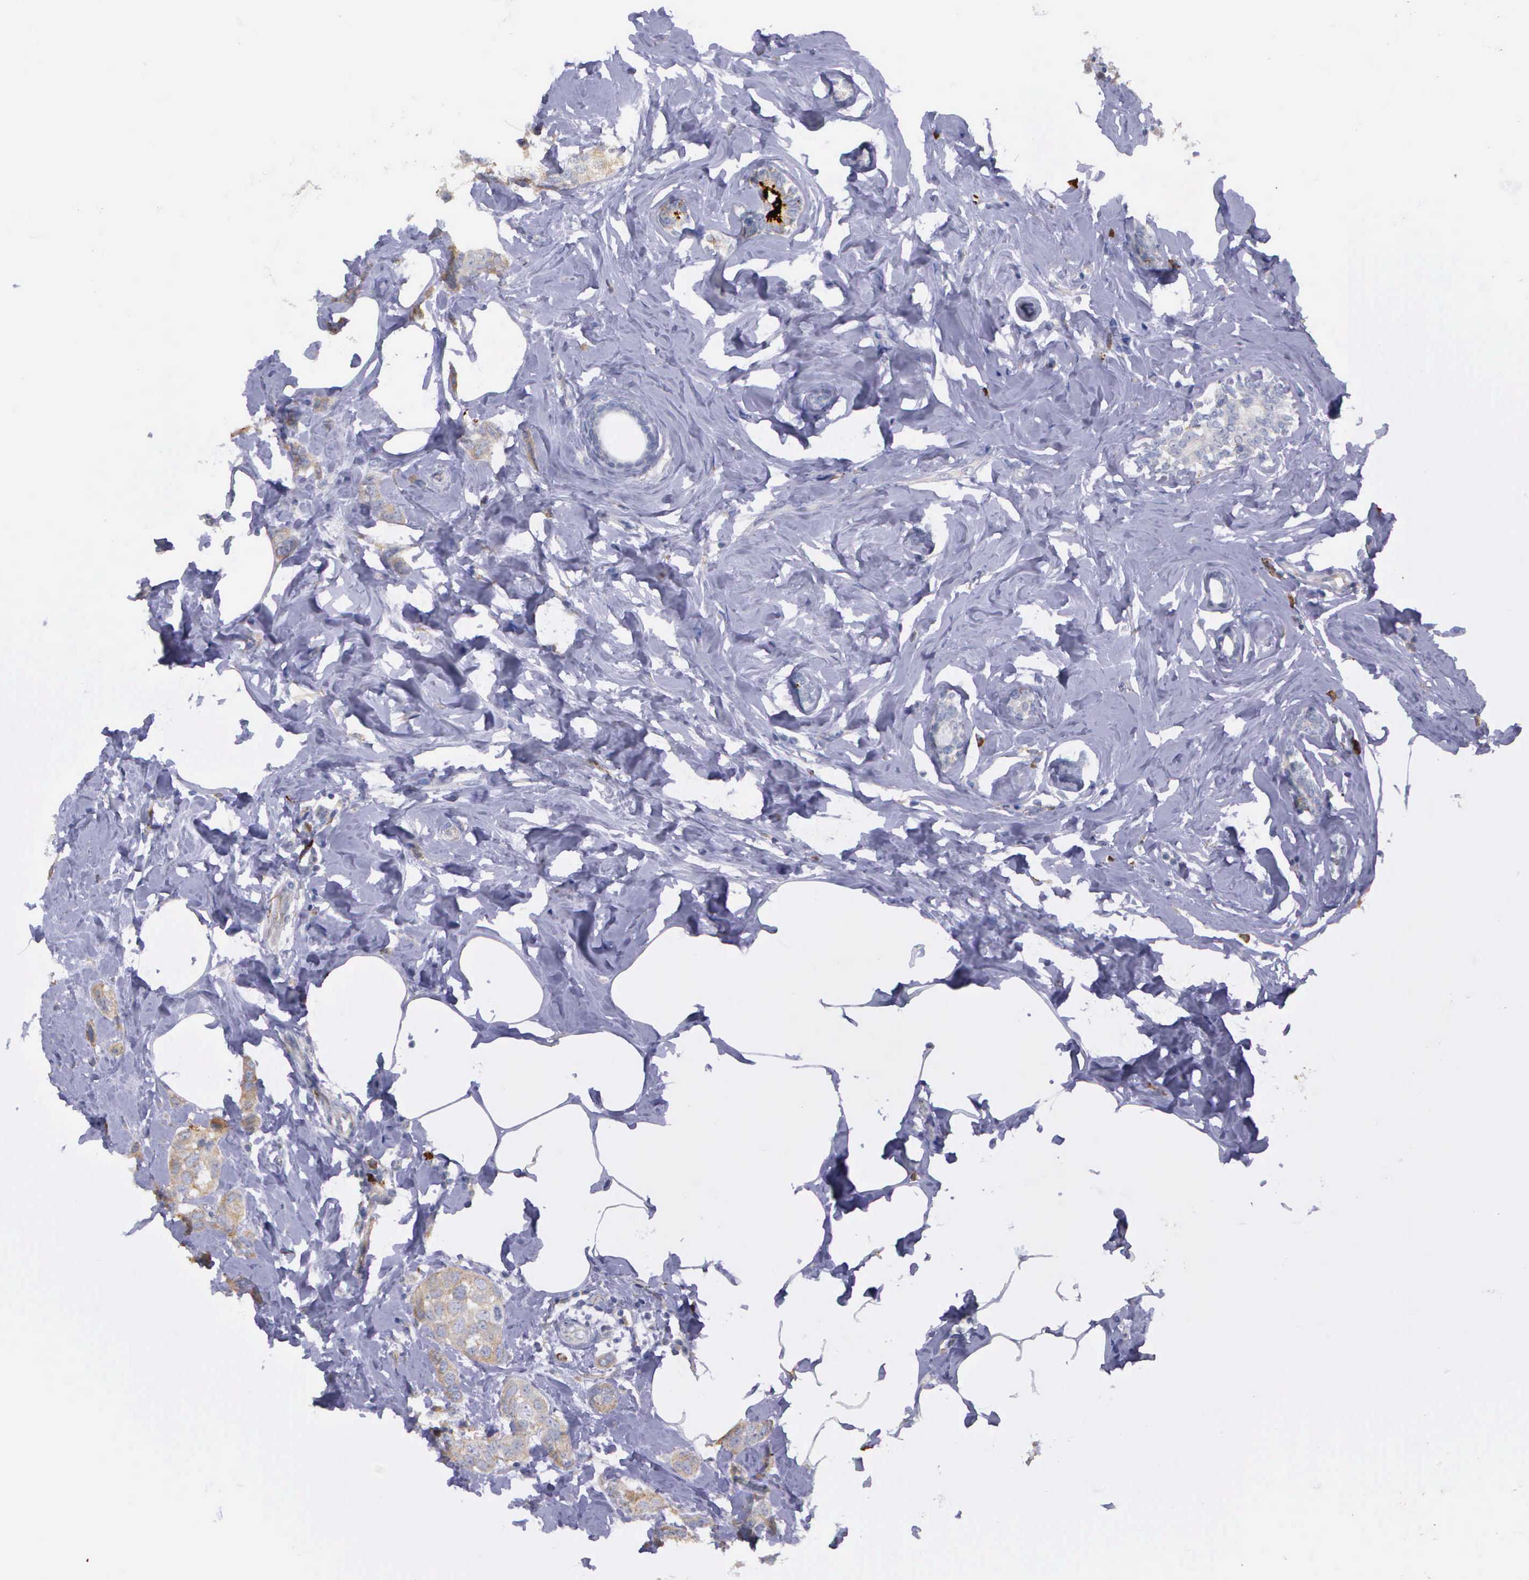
{"staining": {"intensity": "weak", "quantity": ">75%", "location": "cytoplasmic/membranous"}, "tissue": "breast cancer", "cell_type": "Tumor cells", "image_type": "cancer", "snomed": [{"axis": "morphology", "description": "Normal tissue, NOS"}, {"axis": "morphology", "description": "Duct carcinoma"}, {"axis": "topography", "description": "Breast"}], "caption": "Human breast cancer stained with a protein marker reveals weak staining in tumor cells.", "gene": "ZC3H12B", "patient": {"sex": "female", "age": 50}}